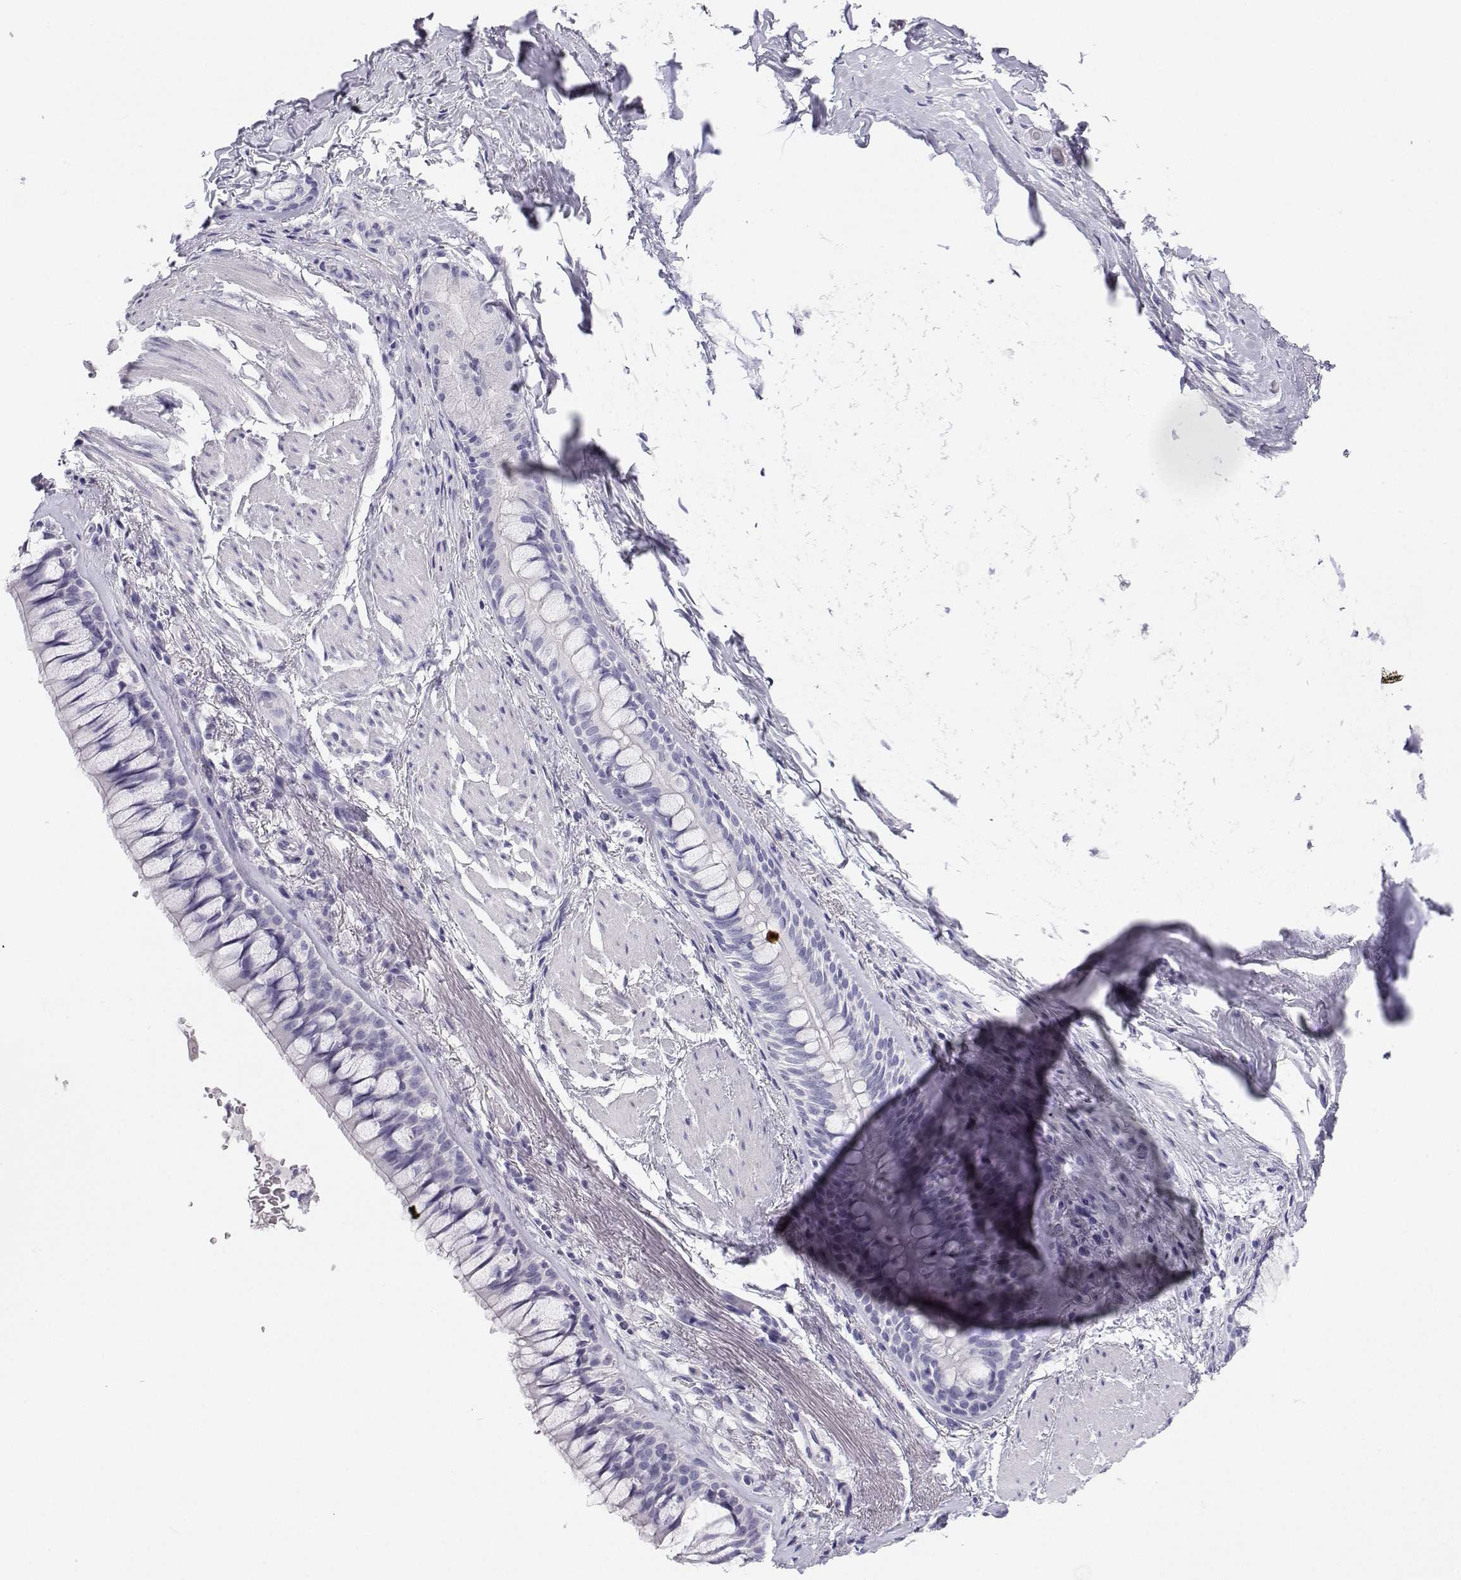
{"staining": {"intensity": "negative", "quantity": "none", "location": "none"}, "tissue": "soft tissue", "cell_type": "Fibroblasts", "image_type": "normal", "snomed": [{"axis": "morphology", "description": "Normal tissue, NOS"}, {"axis": "topography", "description": "Cartilage tissue"}, {"axis": "topography", "description": "Bronchus"}], "caption": "Immunohistochemical staining of normal soft tissue reveals no significant staining in fibroblasts.", "gene": "BHMT", "patient": {"sex": "male", "age": 64}}